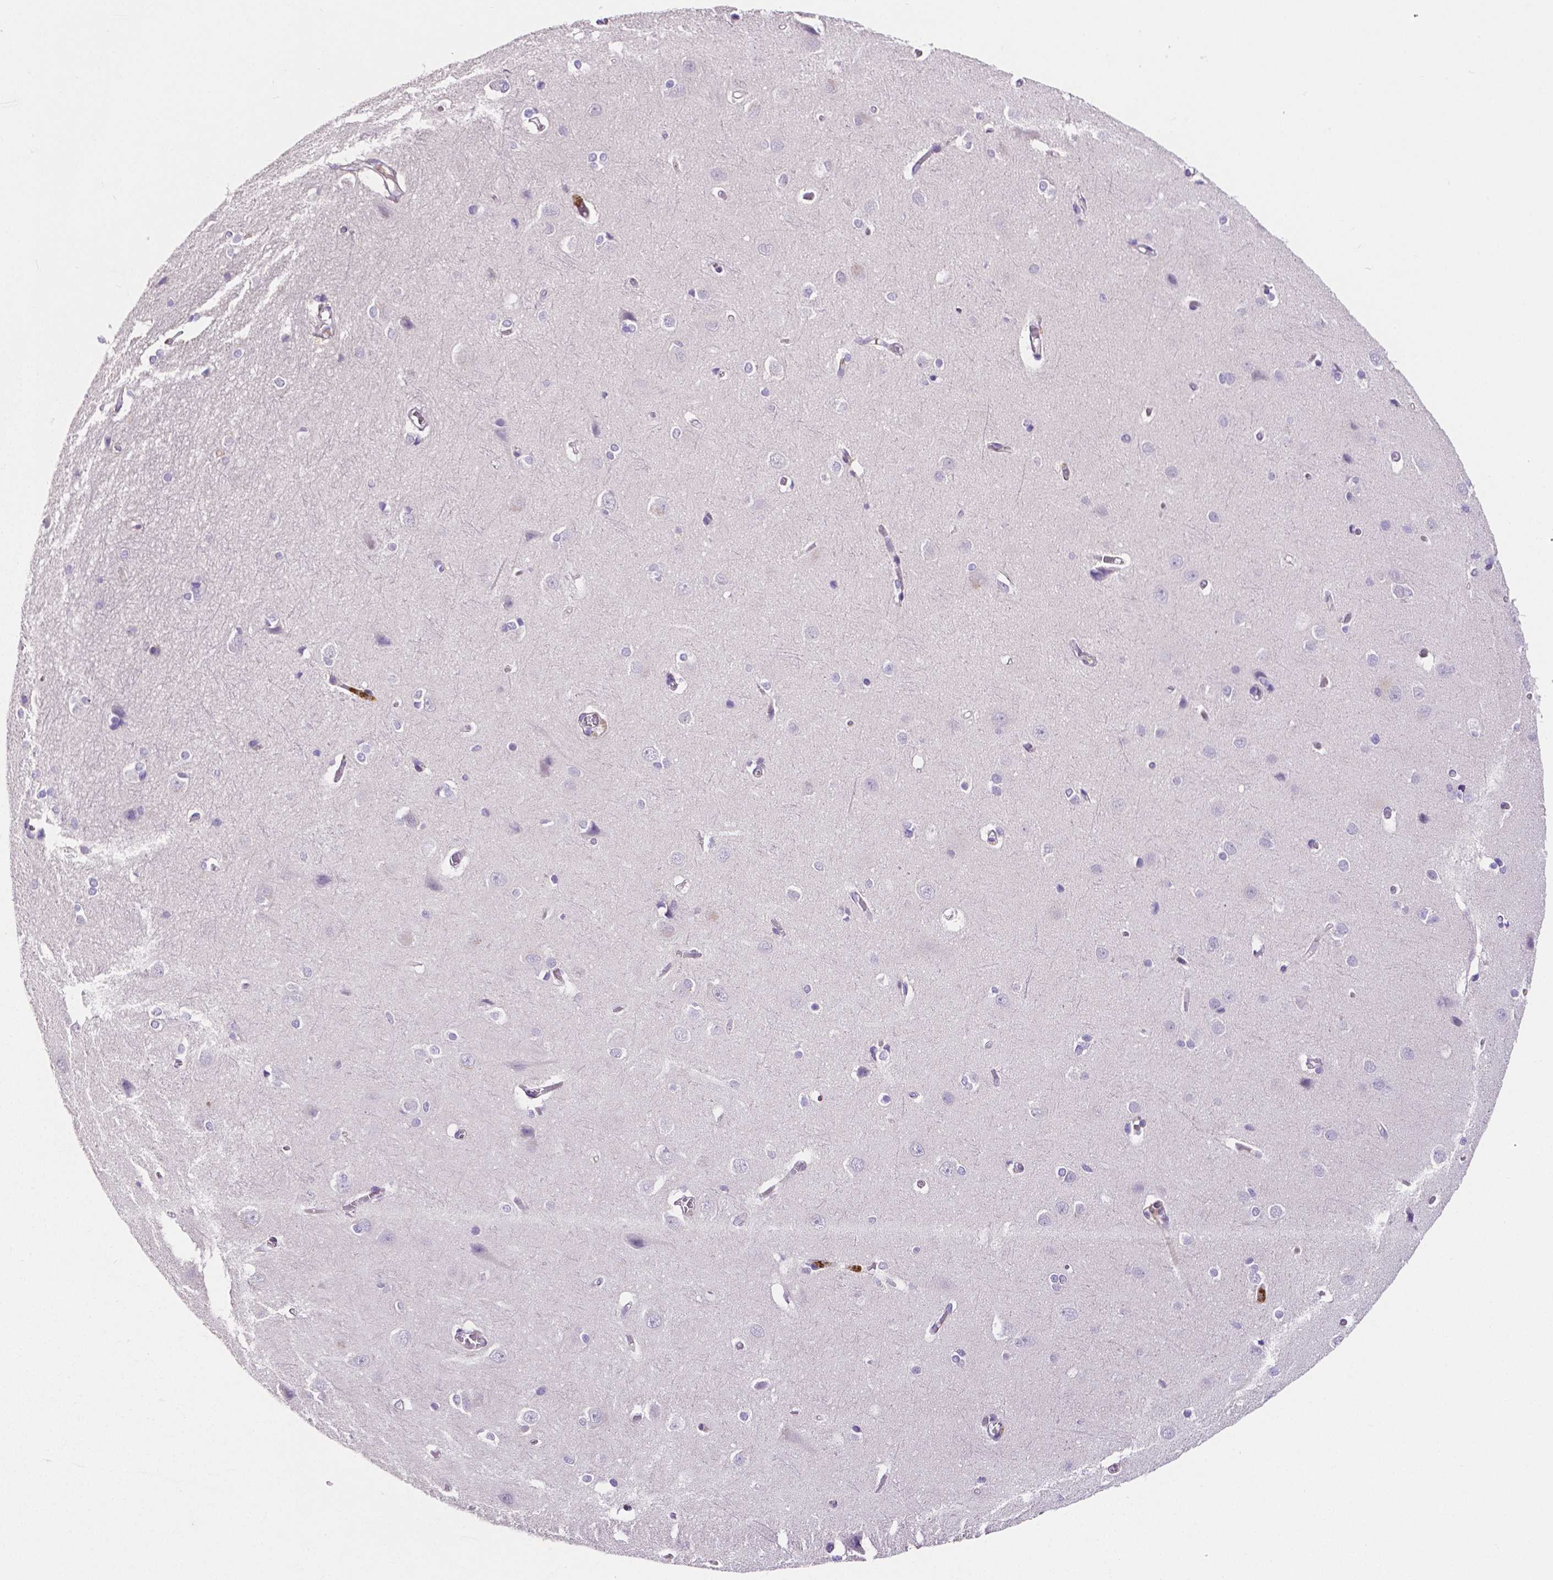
{"staining": {"intensity": "negative", "quantity": "none", "location": "none"}, "tissue": "cerebral cortex", "cell_type": "Endothelial cells", "image_type": "normal", "snomed": [{"axis": "morphology", "description": "Normal tissue, NOS"}, {"axis": "topography", "description": "Cerebral cortex"}], "caption": "This histopathology image is of benign cerebral cortex stained with immunohistochemistry (IHC) to label a protein in brown with the nuclei are counter-stained blue. There is no staining in endothelial cells.", "gene": "MMP9", "patient": {"sex": "male", "age": 37}}